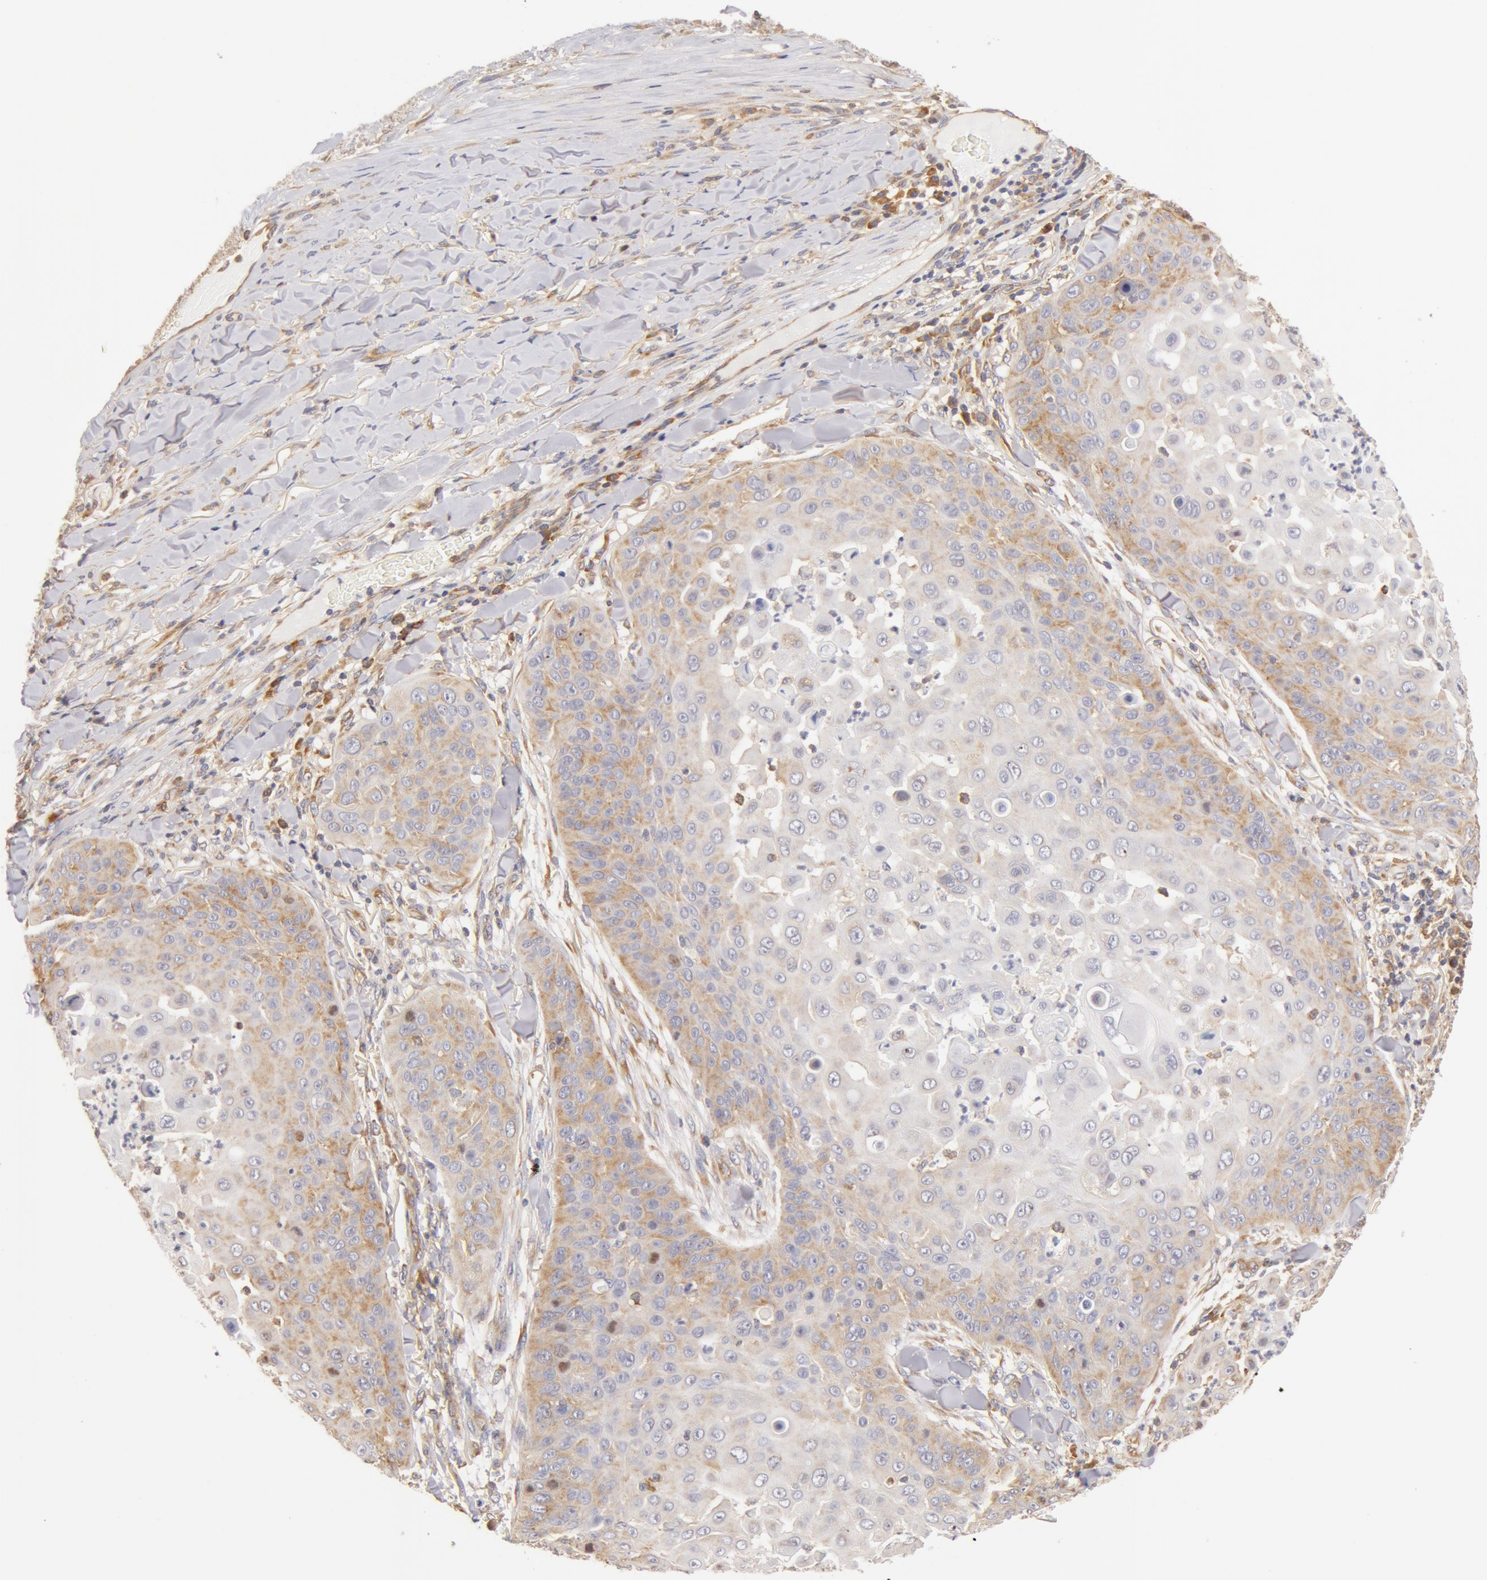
{"staining": {"intensity": "weak", "quantity": "<25%", "location": "cytoplasmic/membranous"}, "tissue": "skin cancer", "cell_type": "Tumor cells", "image_type": "cancer", "snomed": [{"axis": "morphology", "description": "Squamous cell carcinoma, NOS"}, {"axis": "topography", "description": "Skin"}], "caption": "Immunohistochemical staining of skin squamous cell carcinoma displays no significant positivity in tumor cells.", "gene": "DDX3Y", "patient": {"sex": "male", "age": 82}}